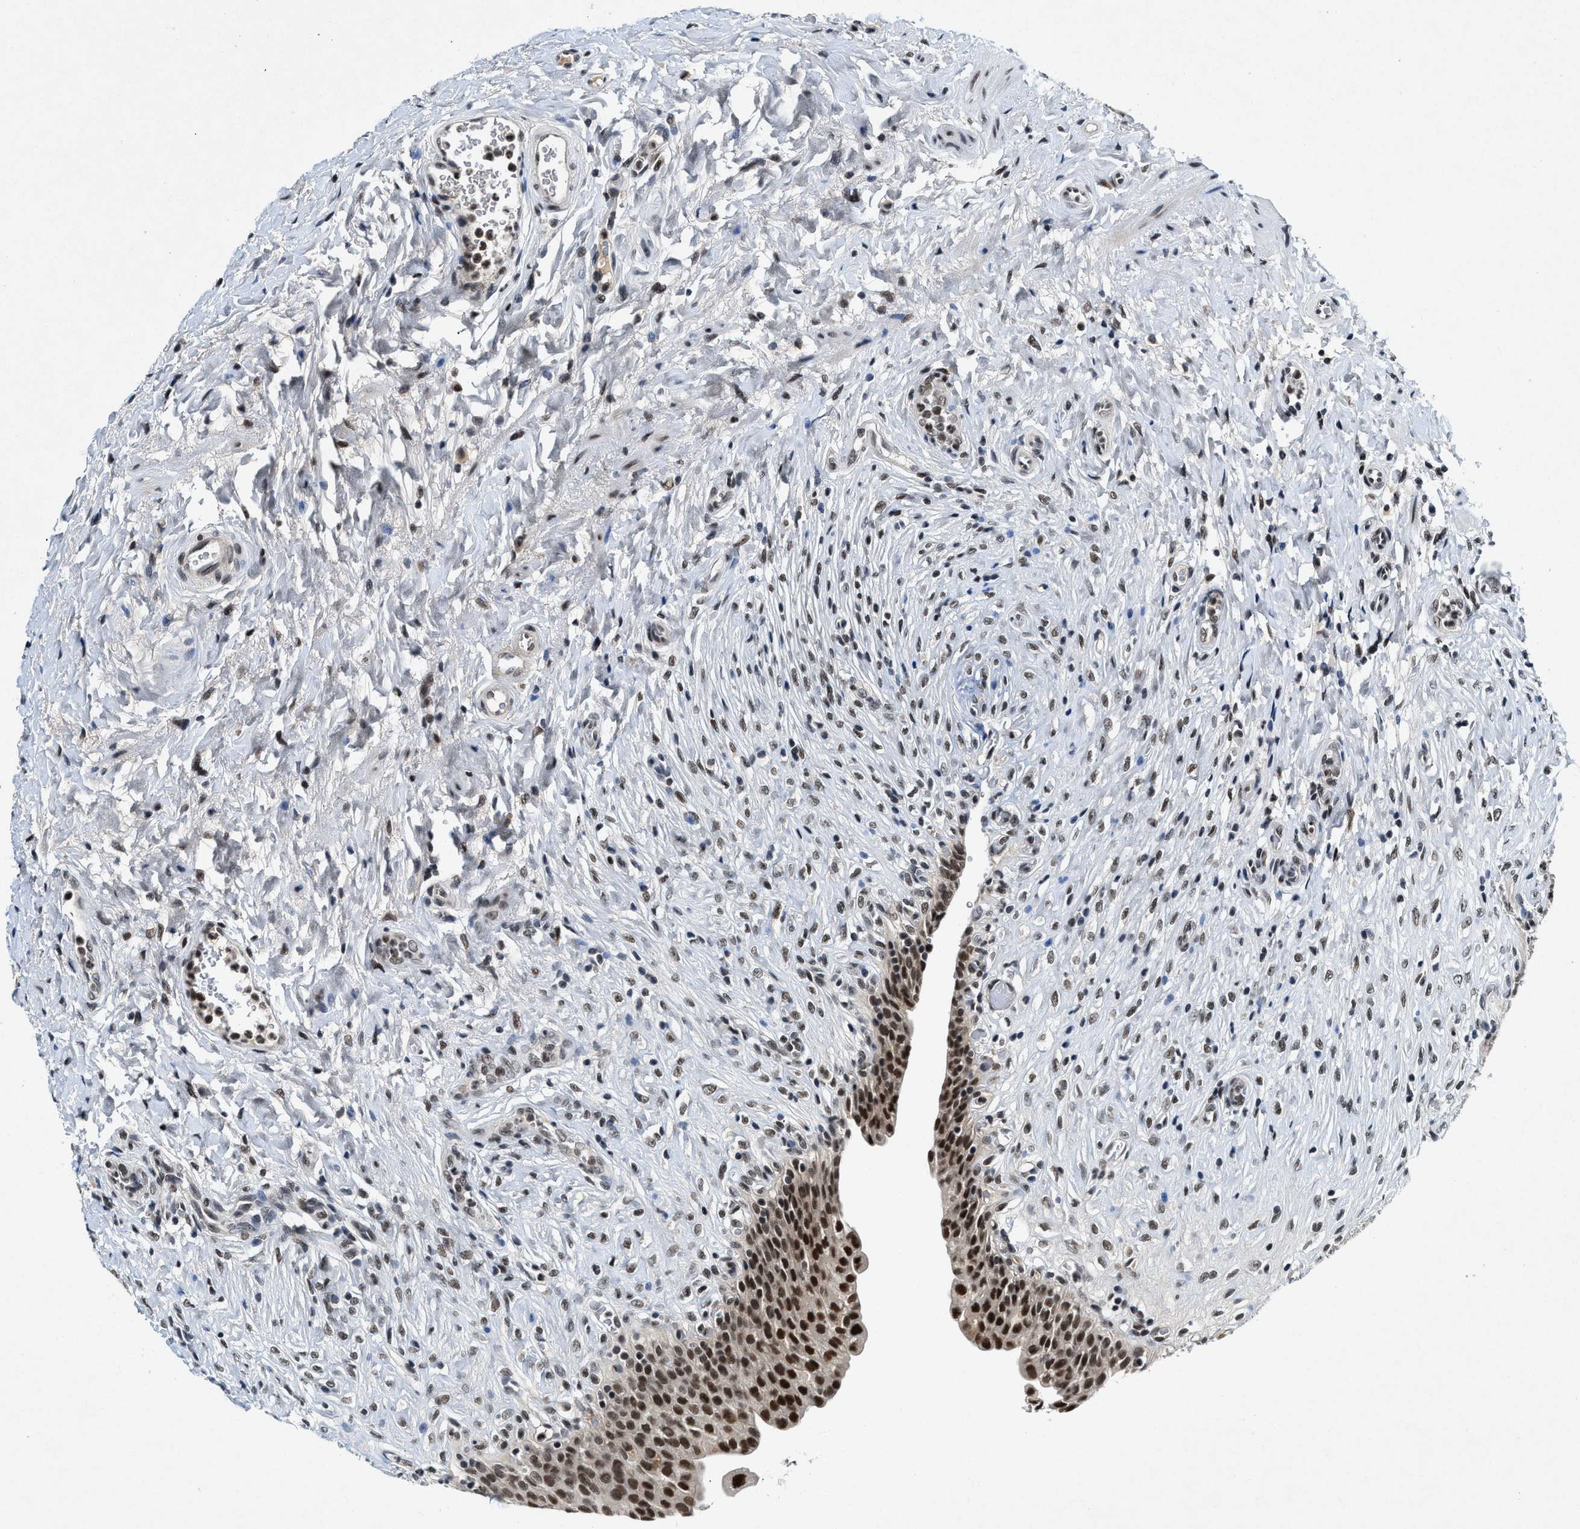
{"staining": {"intensity": "strong", "quantity": ">75%", "location": "nuclear"}, "tissue": "urinary bladder", "cell_type": "Urothelial cells", "image_type": "normal", "snomed": [{"axis": "morphology", "description": "Urothelial carcinoma, High grade"}, {"axis": "topography", "description": "Urinary bladder"}], "caption": "Brown immunohistochemical staining in unremarkable urinary bladder shows strong nuclear positivity in about >75% of urothelial cells.", "gene": "NCOA1", "patient": {"sex": "male", "age": 46}}